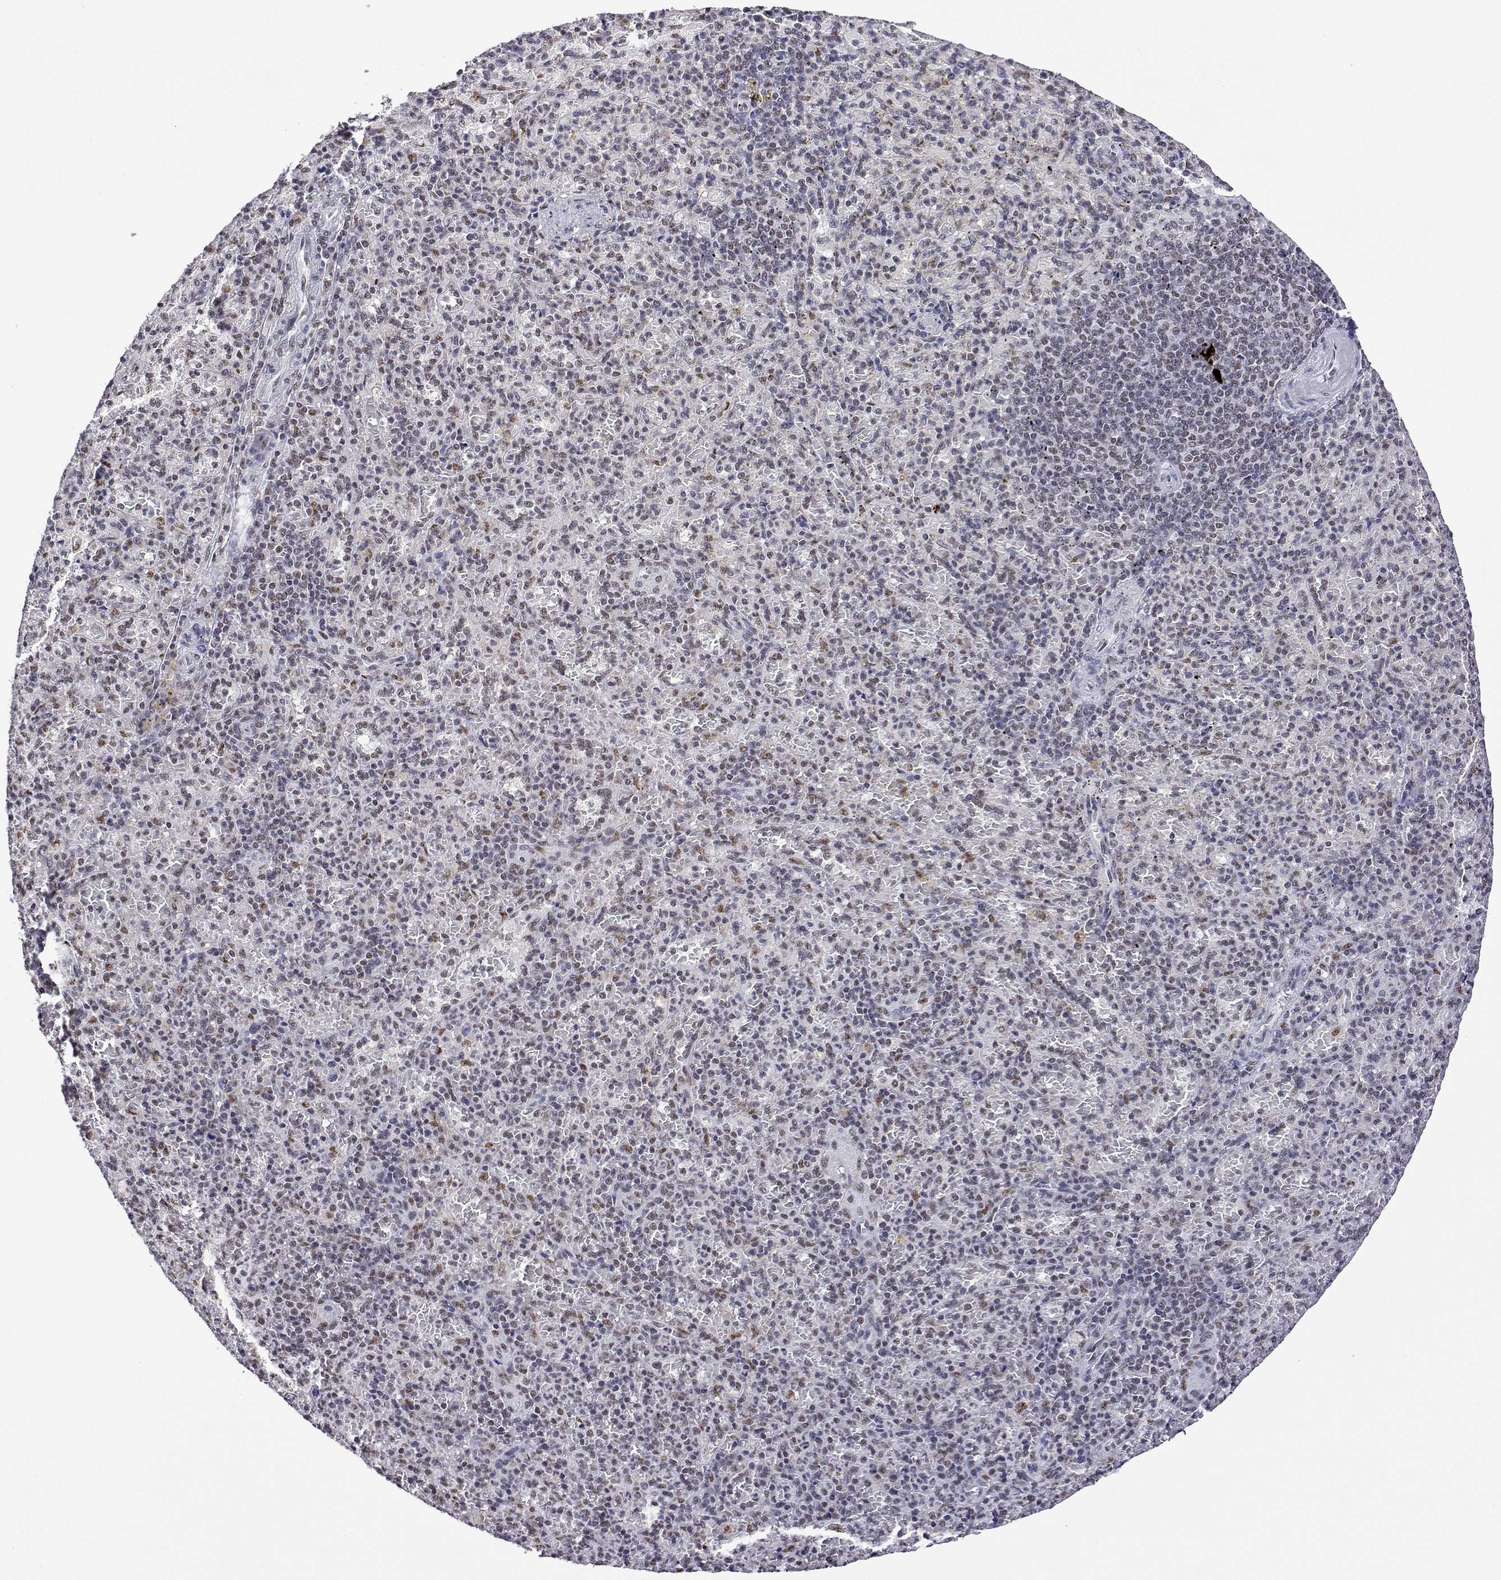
{"staining": {"intensity": "weak", "quantity": "25%-75%", "location": "nuclear"}, "tissue": "spleen", "cell_type": "Cells in red pulp", "image_type": "normal", "snomed": [{"axis": "morphology", "description": "Normal tissue, NOS"}, {"axis": "topography", "description": "Spleen"}], "caption": "Immunohistochemical staining of unremarkable spleen reveals low levels of weak nuclear staining in approximately 25%-75% of cells in red pulp. Immunohistochemistry stains the protein in brown and the nuclei are stained blue.", "gene": "ADAR", "patient": {"sex": "female", "age": 74}}